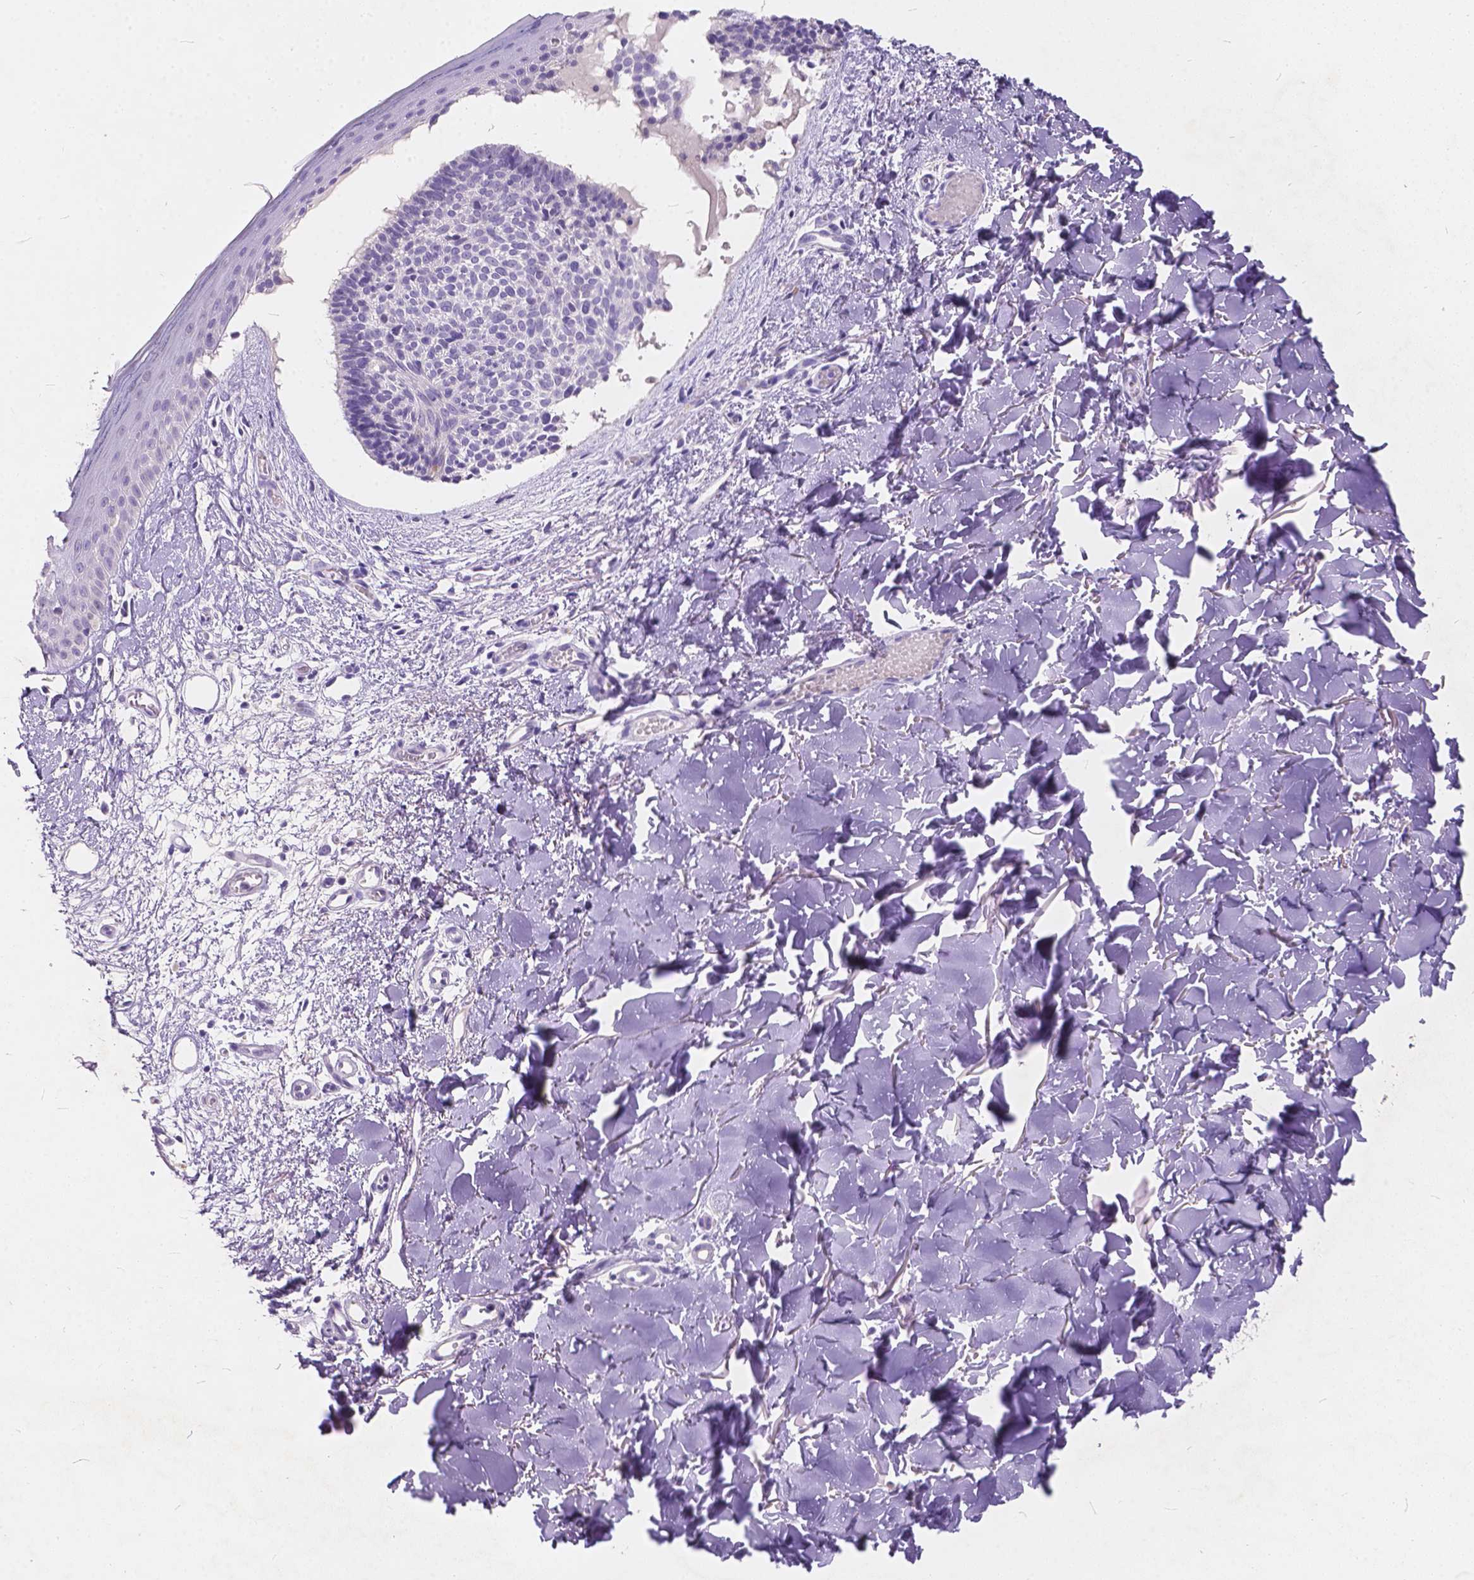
{"staining": {"intensity": "negative", "quantity": "none", "location": "none"}, "tissue": "skin cancer", "cell_type": "Tumor cells", "image_type": "cancer", "snomed": [{"axis": "morphology", "description": "Basal cell carcinoma"}, {"axis": "topography", "description": "Skin"}], "caption": "Skin cancer (basal cell carcinoma) stained for a protein using immunohistochemistry exhibits no positivity tumor cells.", "gene": "PEX11G", "patient": {"sex": "male", "age": 51}}